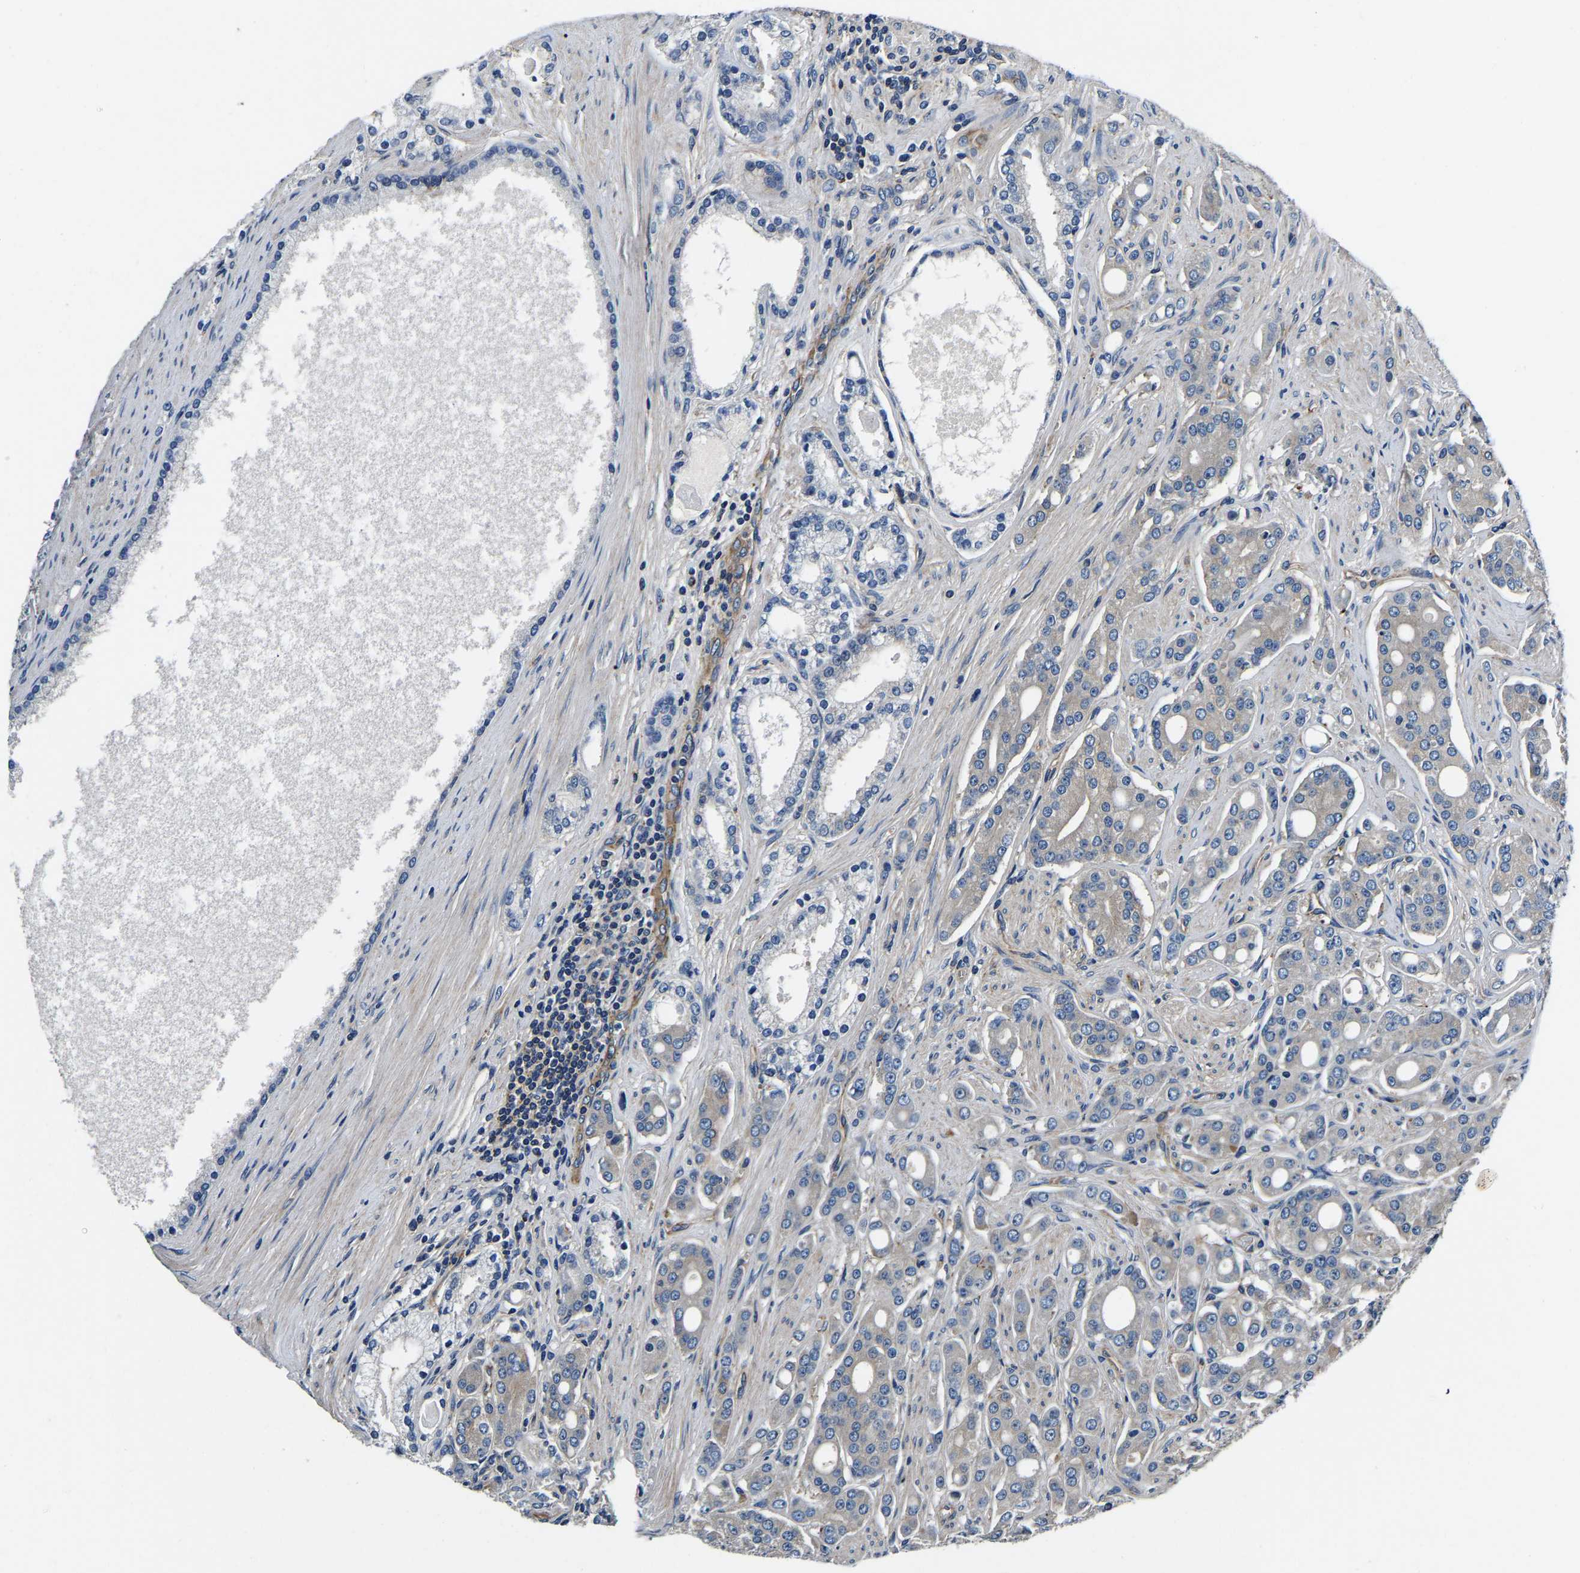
{"staining": {"intensity": "weak", "quantity": "<25%", "location": "cytoplasmic/membranous"}, "tissue": "prostate cancer", "cell_type": "Tumor cells", "image_type": "cancer", "snomed": [{"axis": "morphology", "description": "Adenocarcinoma, High grade"}, {"axis": "topography", "description": "Prostate"}], "caption": "A micrograph of high-grade adenocarcinoma (prostate) stained for a protein shows no brown staining in tumor cells.", "gene": "SH3GLB1", "patient": {"sex": "male", "age": 71}}